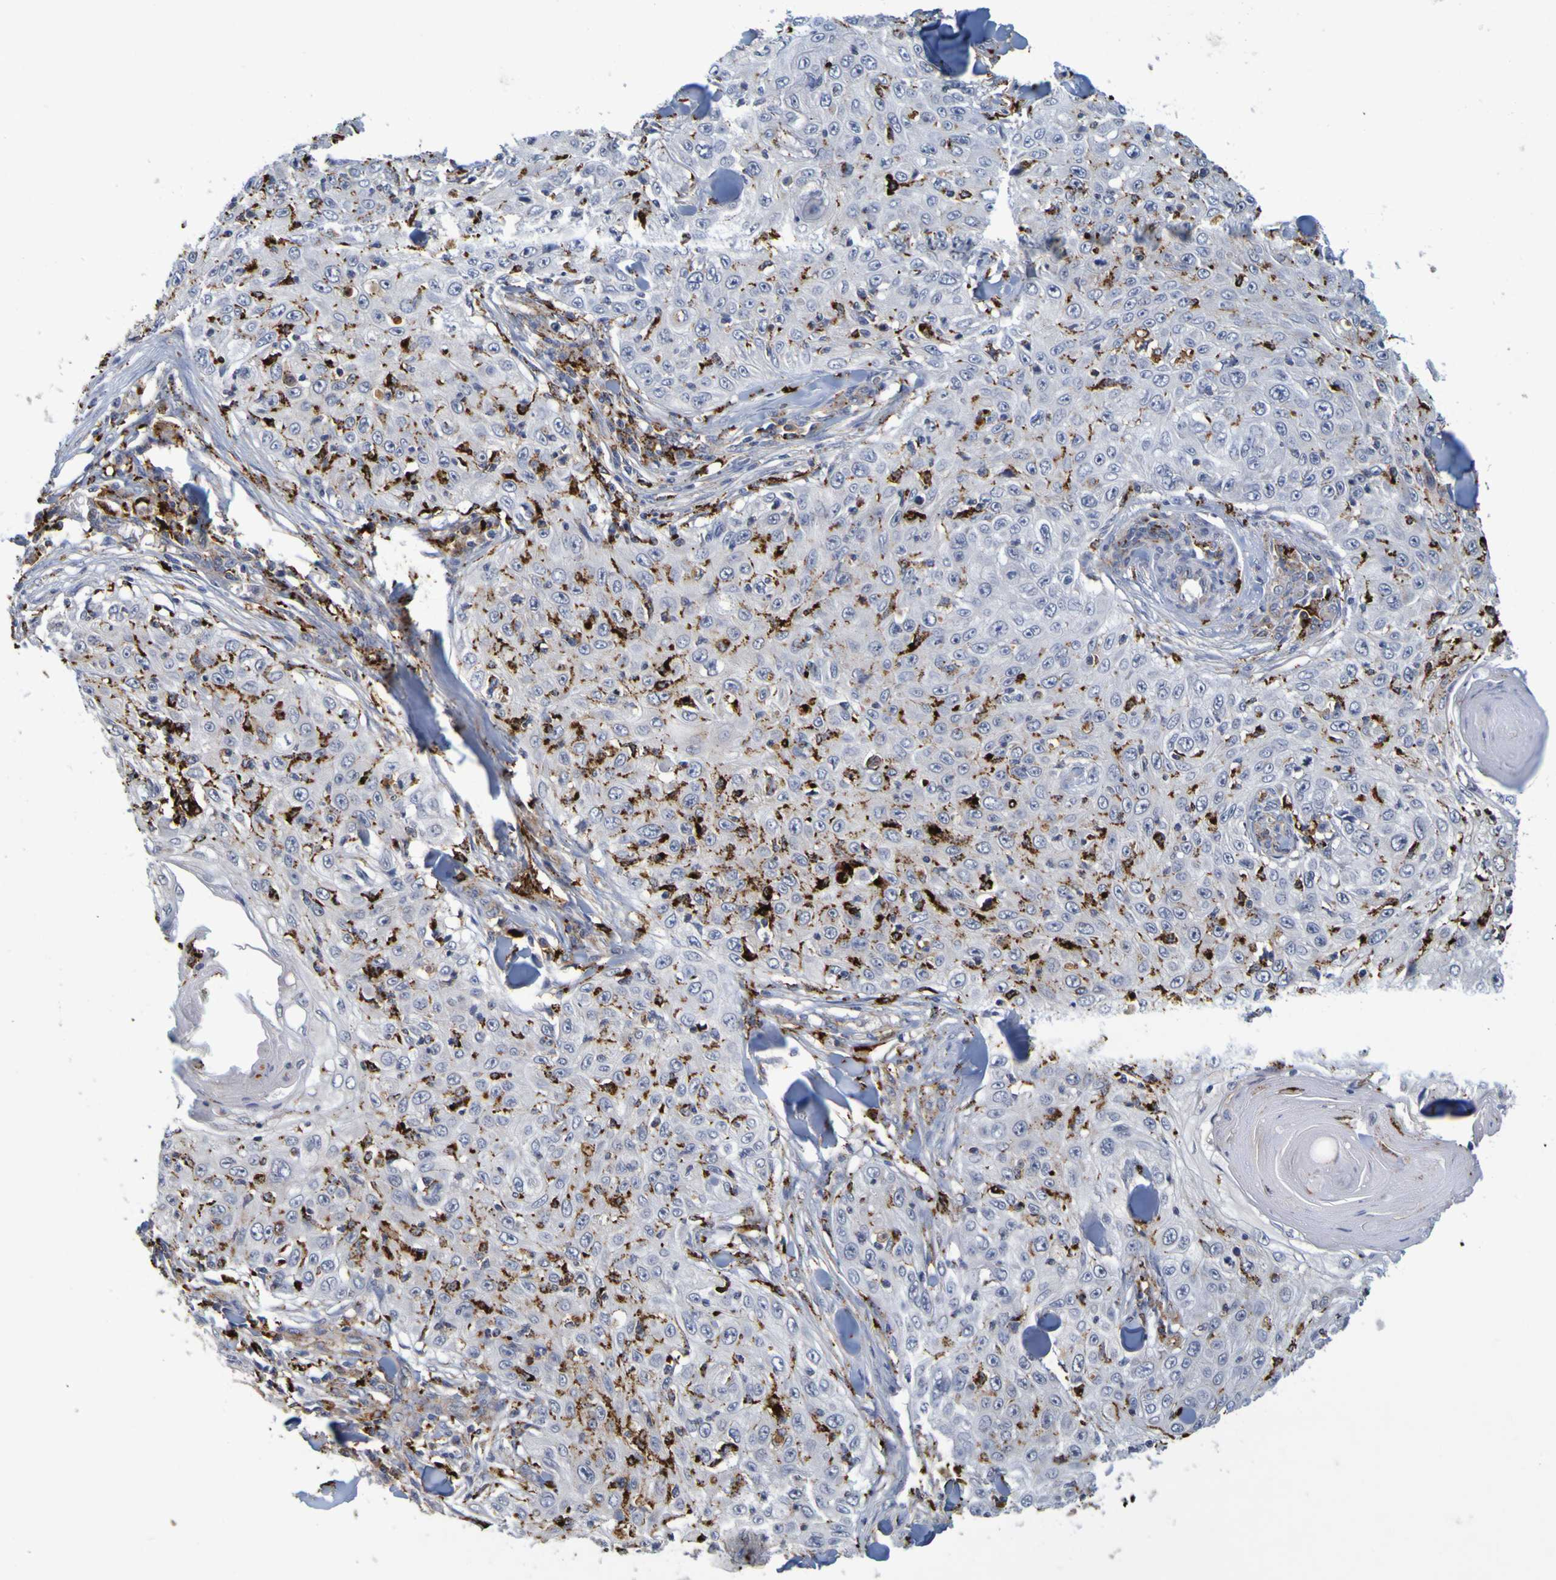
{"staining": {"intensity": "negative", "quantity": "none", "location": "none"}, "tissue": "skin cancer", "cell_type": "Tumor cells", "image_type": "cancer", "snomed": [{"axis": "morphology", "description": "Squamous cell carcinoma, NOS"}, {"axis": "topography", "description": "Skin"}], "caption": "A histopathology image of skin cancer stained for a protein displays no brown staining in tumor cells. The staining is performed using DAB brown chromogen with nuclei counter-stained in using hematoxylin.", "gene": "TPH1", "patient": {"sex": "male", "age": 86}}